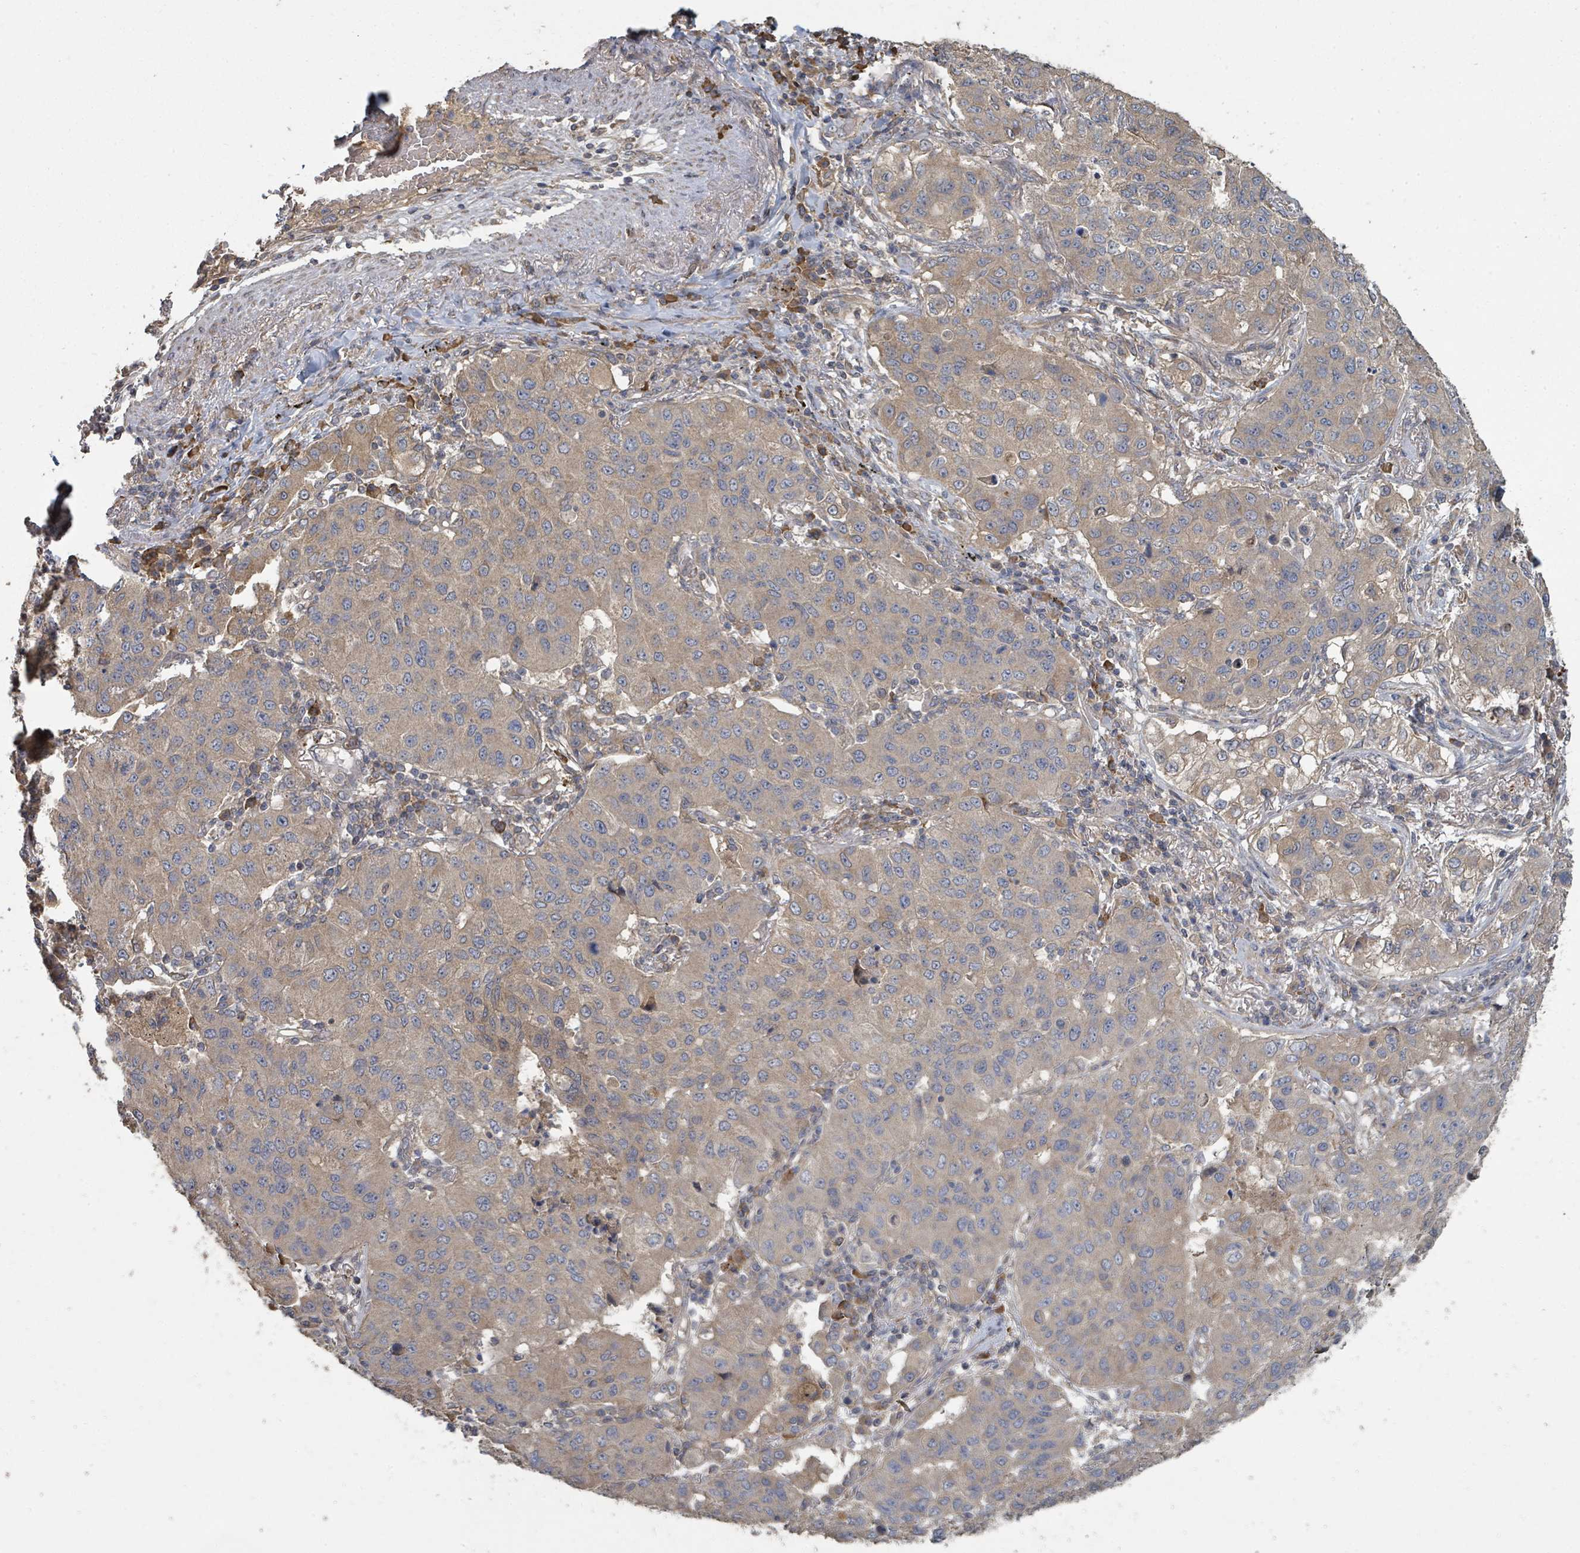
{"staining": {"intensity": "moderate", "quantity": "25%-75%", "location": "cytoplasmic/membranous"}, "tissue": "lung cancer", "cell_type": "Tumor cells", "image_type": "cancer", "snomed": [{"axis": "morphology", "description": "Squamous cell carcinoma, NOS"}, {"axis": "topography", "description": "Lung"}], "caption": "There is medium levels of moderate cytoplasmic/membranous staining in tumor cells of lung cancer (squamous cell carcinoma), as demonstrated by immunohistochemical staining (brown color).", "gene": "WDFY1", "patient": {"sex": "male", "age": 74}}